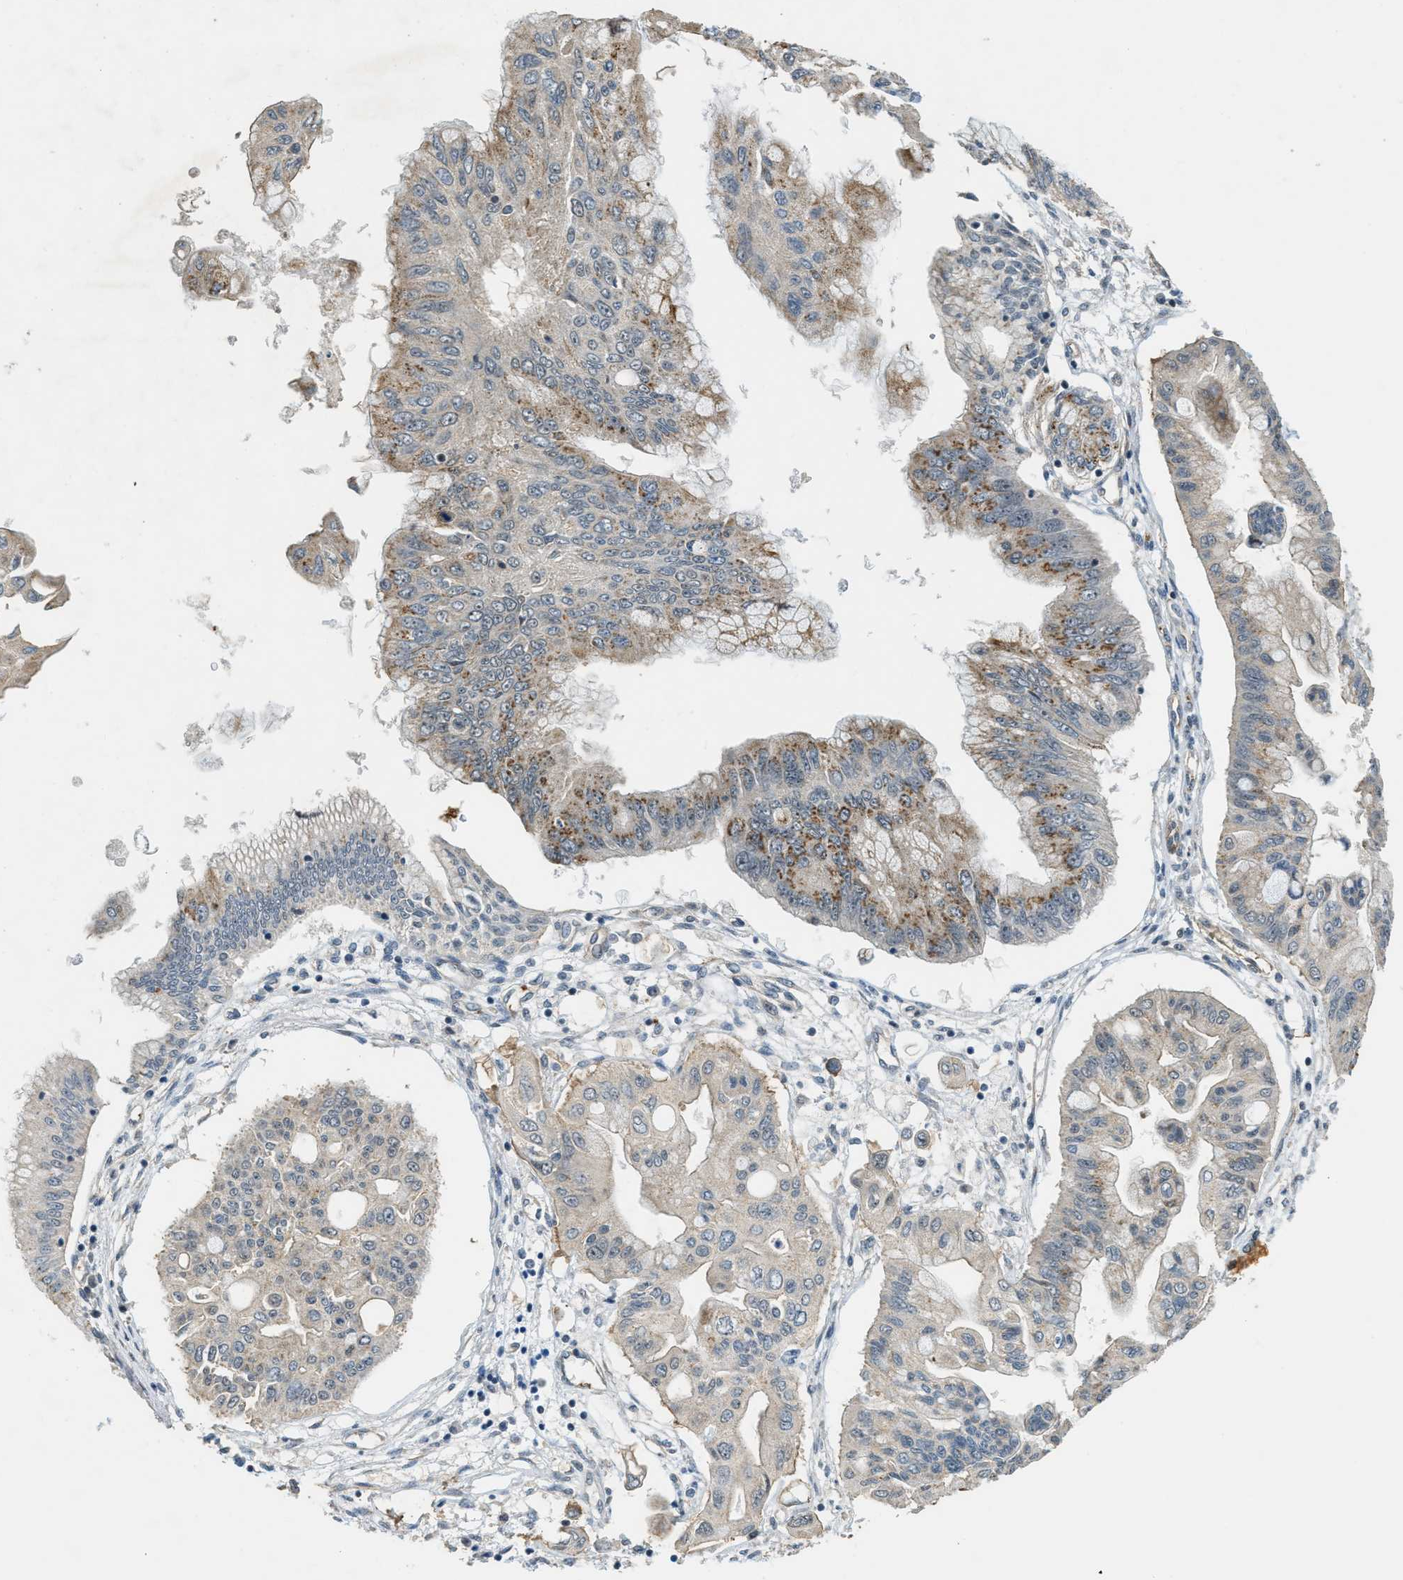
{"staining": {"intensity": "moderate", "quantity": "25%-75%", "location": "cytoplasmic/membranous"}, "tissue": "pancreatic cancer", "cell_type": "Tumor cells", "image_type": "cancer", "snomed": [{"axis": "morphology", "description": "Adenocarcinoma, NOS"}, {"axis": "topography", "description": "Pancreas"}], "caption": "An IHC histopathology image of tumor tissue is shown. Protein staining in brown shows moderate cytoplasmic/membranous positivity in adenocarcinoma (pancreatic) within tumor cells.", "gene": "MED21", "patient": {"sex": "female", "age": 77}}